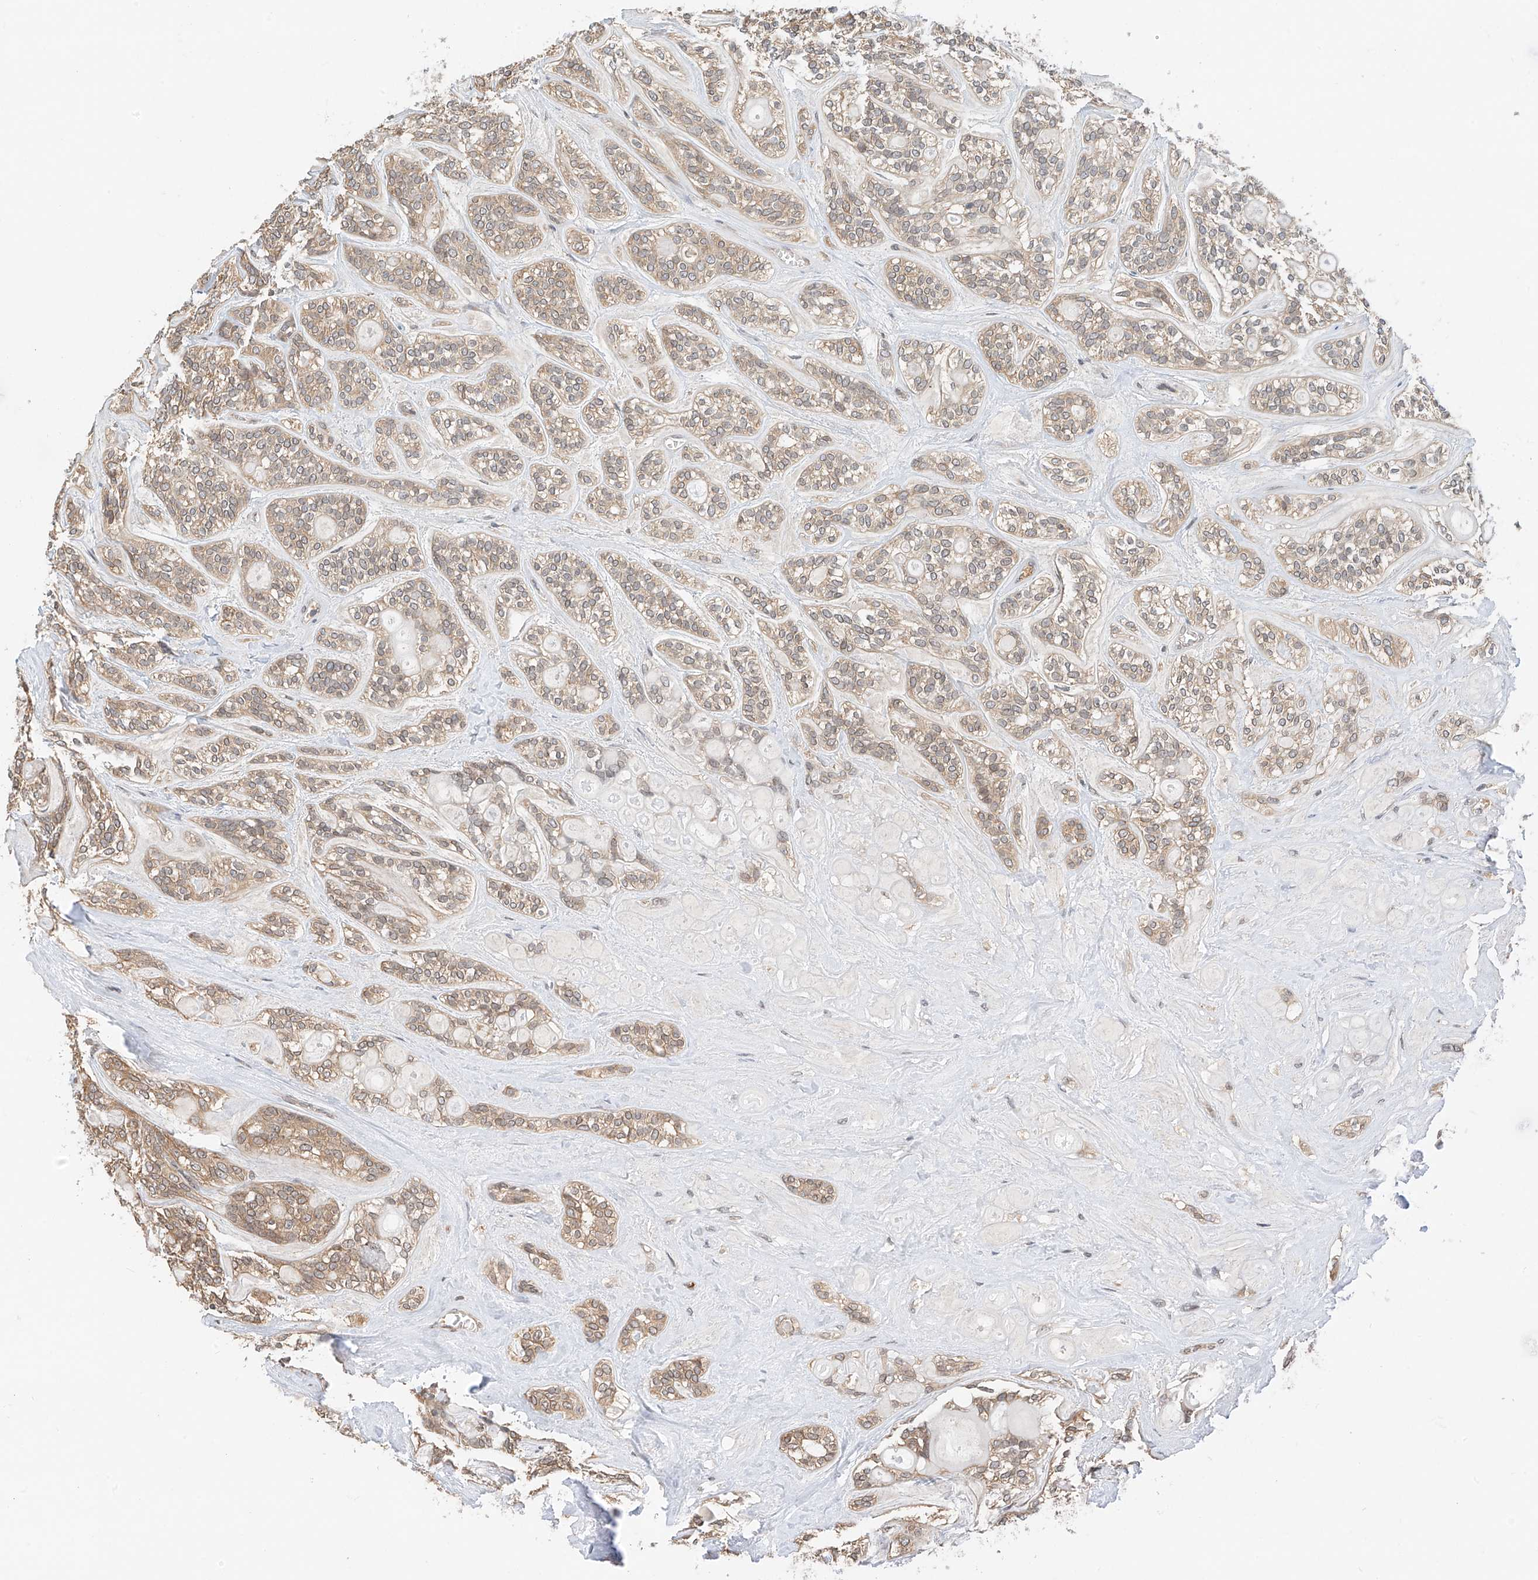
{"staining": {"intensity": "moderate", "quantity": ">75%", "location": "cytoplasmic/membranous"}, "tissue": "head and neck cancer", "cell_type": "Tumor cells", "image_type": "cancer", "snomed": [{"axis": "morphology", "description": "Adenocarcinoma, NOS"}, {"axis": "topography", "description": "Head-Neck"}], "caption": "Protein staining of head and neck cancer (adenocarcinoma) tissue exhibits moderate cytoplasmic/membranous staining in about >75% of tumor cells. Ihc stains the protein in brown and the nuclei are stained blue.", "gene": "PPA2", "patient": {"sex": "male", "age": 66}}